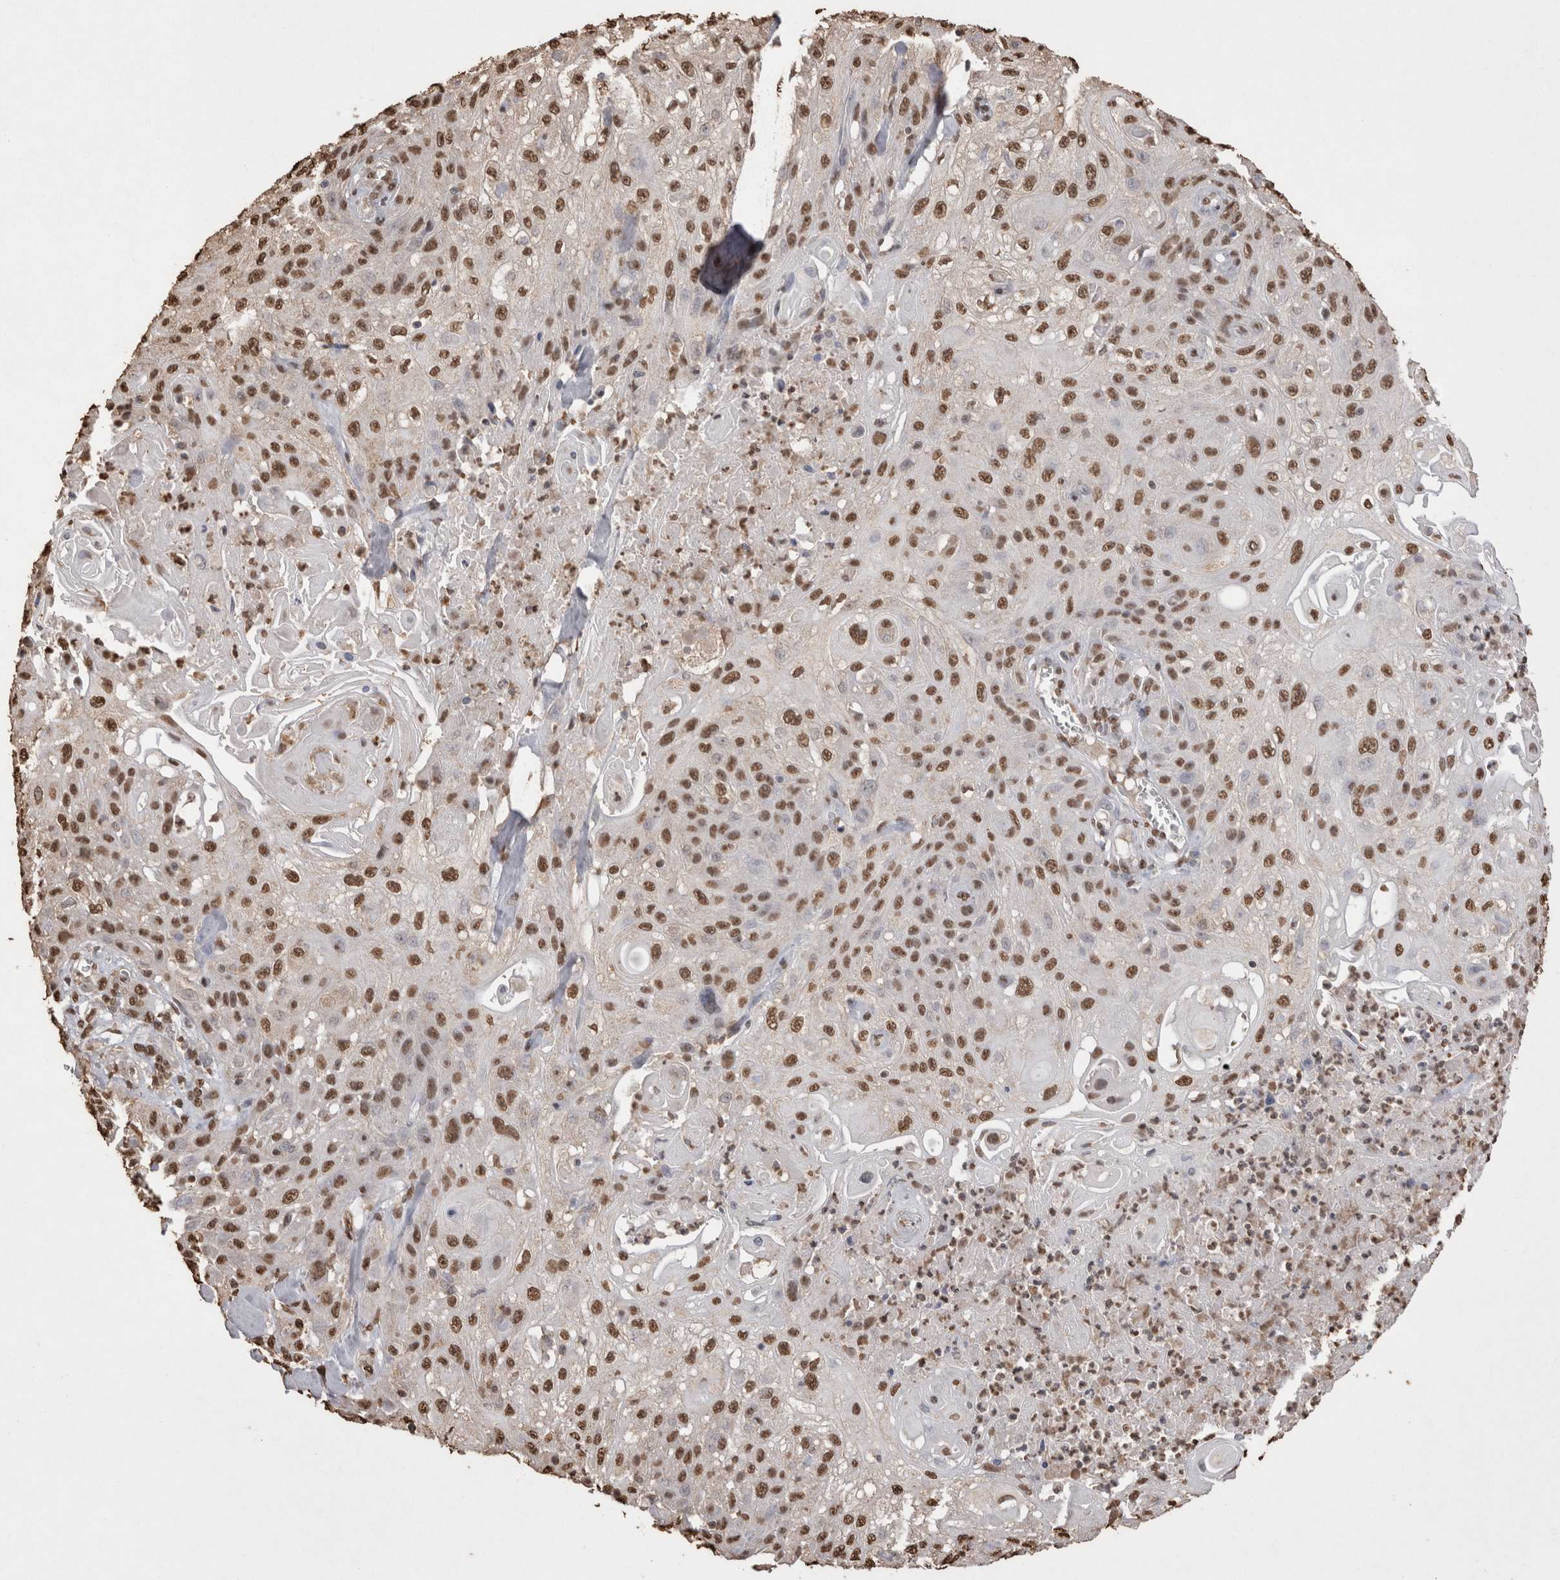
{"staining": {"intensity": "moderate", "quantity": ">75%", "location": "nuclear"}, "tissue": "skin cancer", "cell_type": "Tumor cells", "image_type": "cancer", "snomed": [{"axis": "morphology", "description": "Squamous cell carcinoma, NOS"}, {"axis": "topography", "description": "Skin"}], "caption": "This micrograph reveals IHC staining of human skin squamous cell carcinoma, with medium moderate nuclear expression in about >75% of tumor cells.", "gene": "POU5F1", "patient": {"sex": "male", "age": 75}}